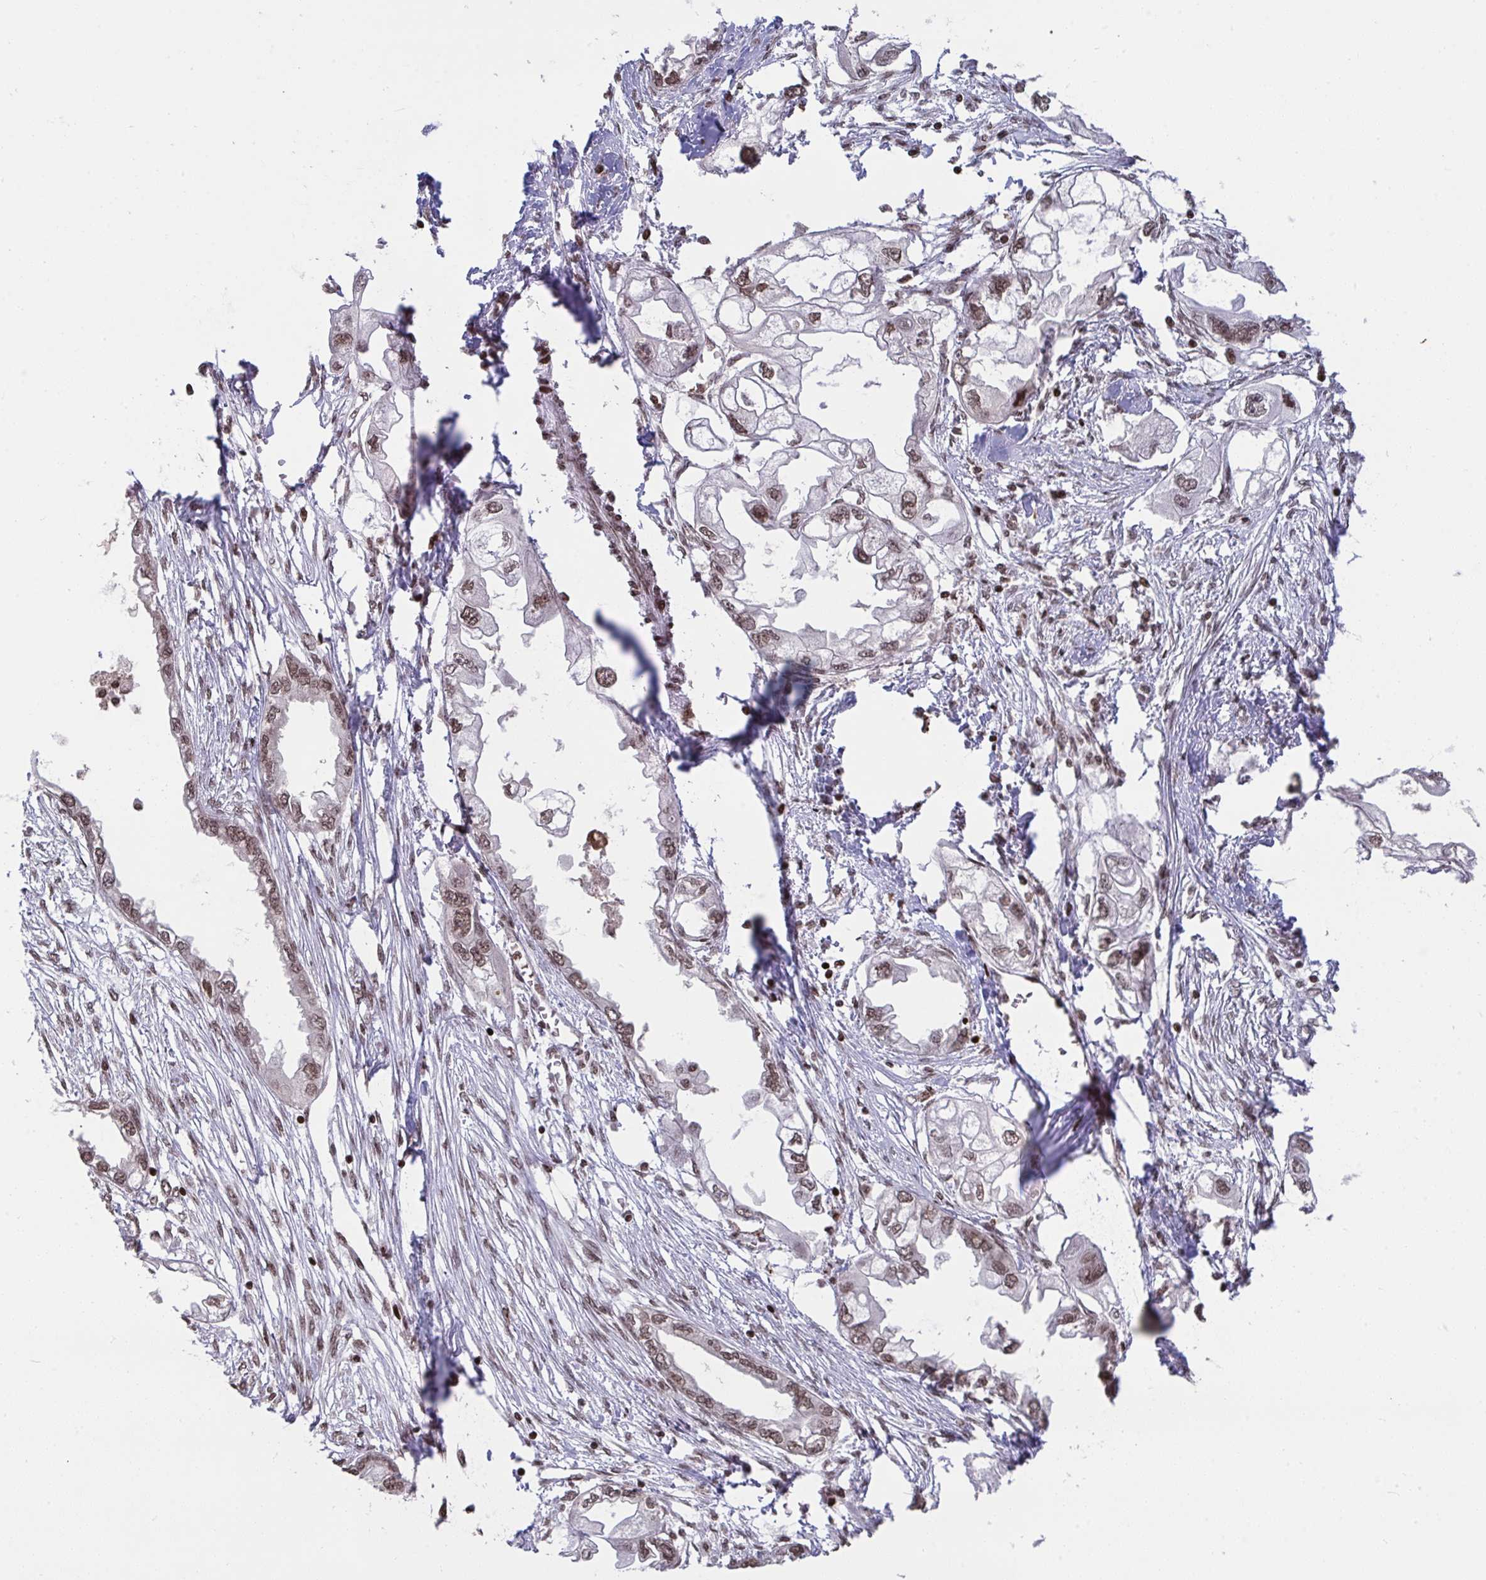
{"staining": {"intensity": "moderate", "quantity": ">75%", "location": "nuclear"}, "tissue": "endometrial cancer", "cell_type": "Tumor cells", "image_type": "cancer", "snomed": [{"axis": "morphology", "description": "Adenocarcinoma, NOS"}, {"axis": "morphology", "description": "Adenocarcinoma, metastatic, NOS"}, {"axis": "topography", "description": "Adipose tissue"}, {"axis": "topography", "description": "Endometrium"}], "caption": "Endometrial cancer (metastatic adenocarcinoma) was stained to show a protein in brown. There is medium levels of moderate nuclear expression in about >75% of tumor cells. Ihc stains the protein of interest in brown and the nuclei are stained blue.", "gene": "NIP7", "patient": {"sex": "female", "age": 67}}